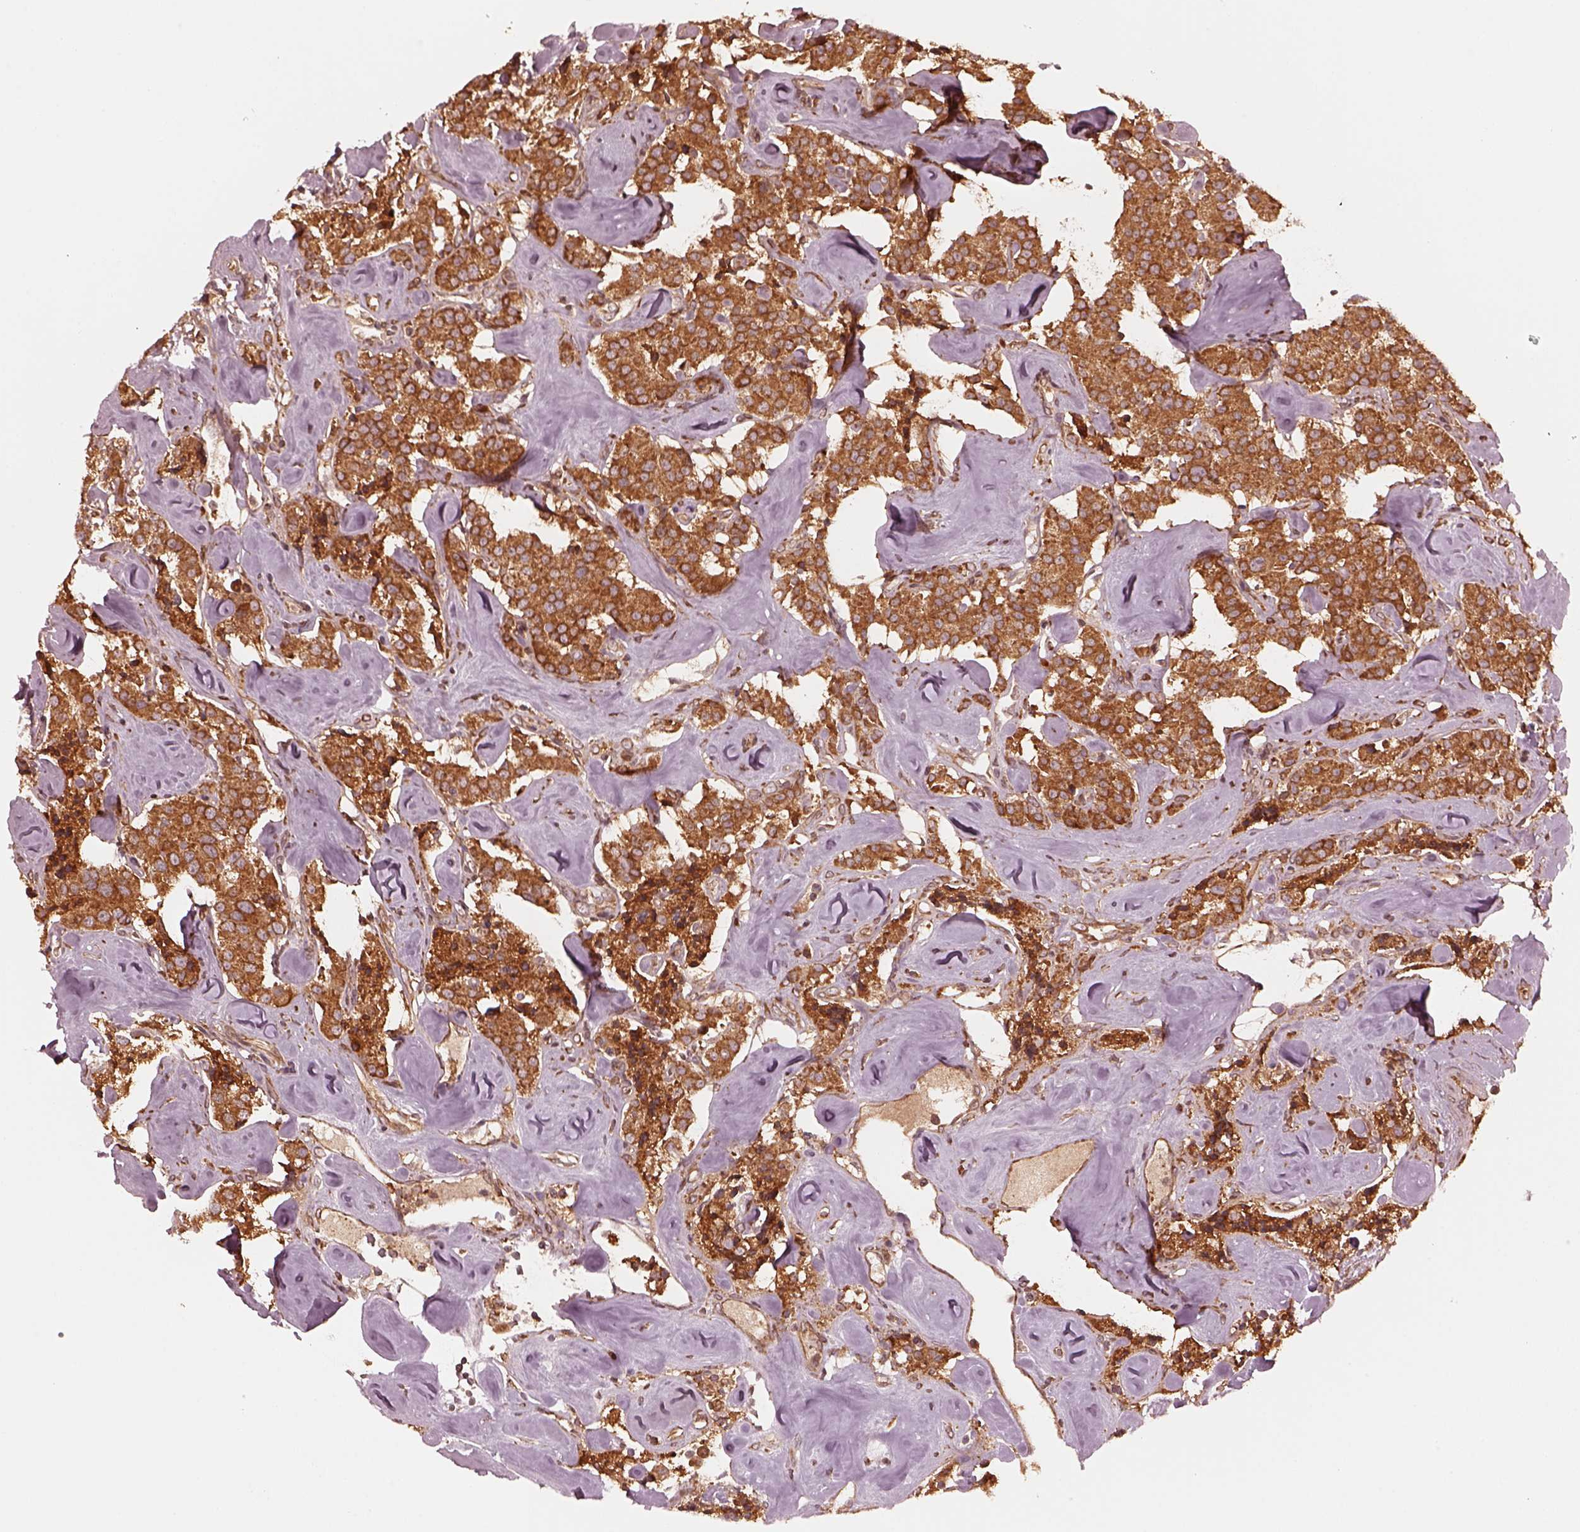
{"staining": {"intensity": "strong", "quantity": ">75%", "location": "cytoplasmic/membranous"}, "tissue": "carcinoid", "cell_type": "Tumor cells", "image_type": "cancer", "snomed": [{"axis": "morphology", "description": "Carcinoid, malignant, NOS"}, {"axis": "topography", "description": "Pancreas"}], "caption": "High-magnification brightfield microscopy of carcinoid stained with DAB (3,3'-diaminobenzidine) (brown) and counterstained with hematoxylin (blue). tumor cells exhibit strong cytoplasmic/membranous staining is appreciated in approximately>75% of cells.", "gene": "AGPAT1", "patient": {"sex": "male", "age": 41}}